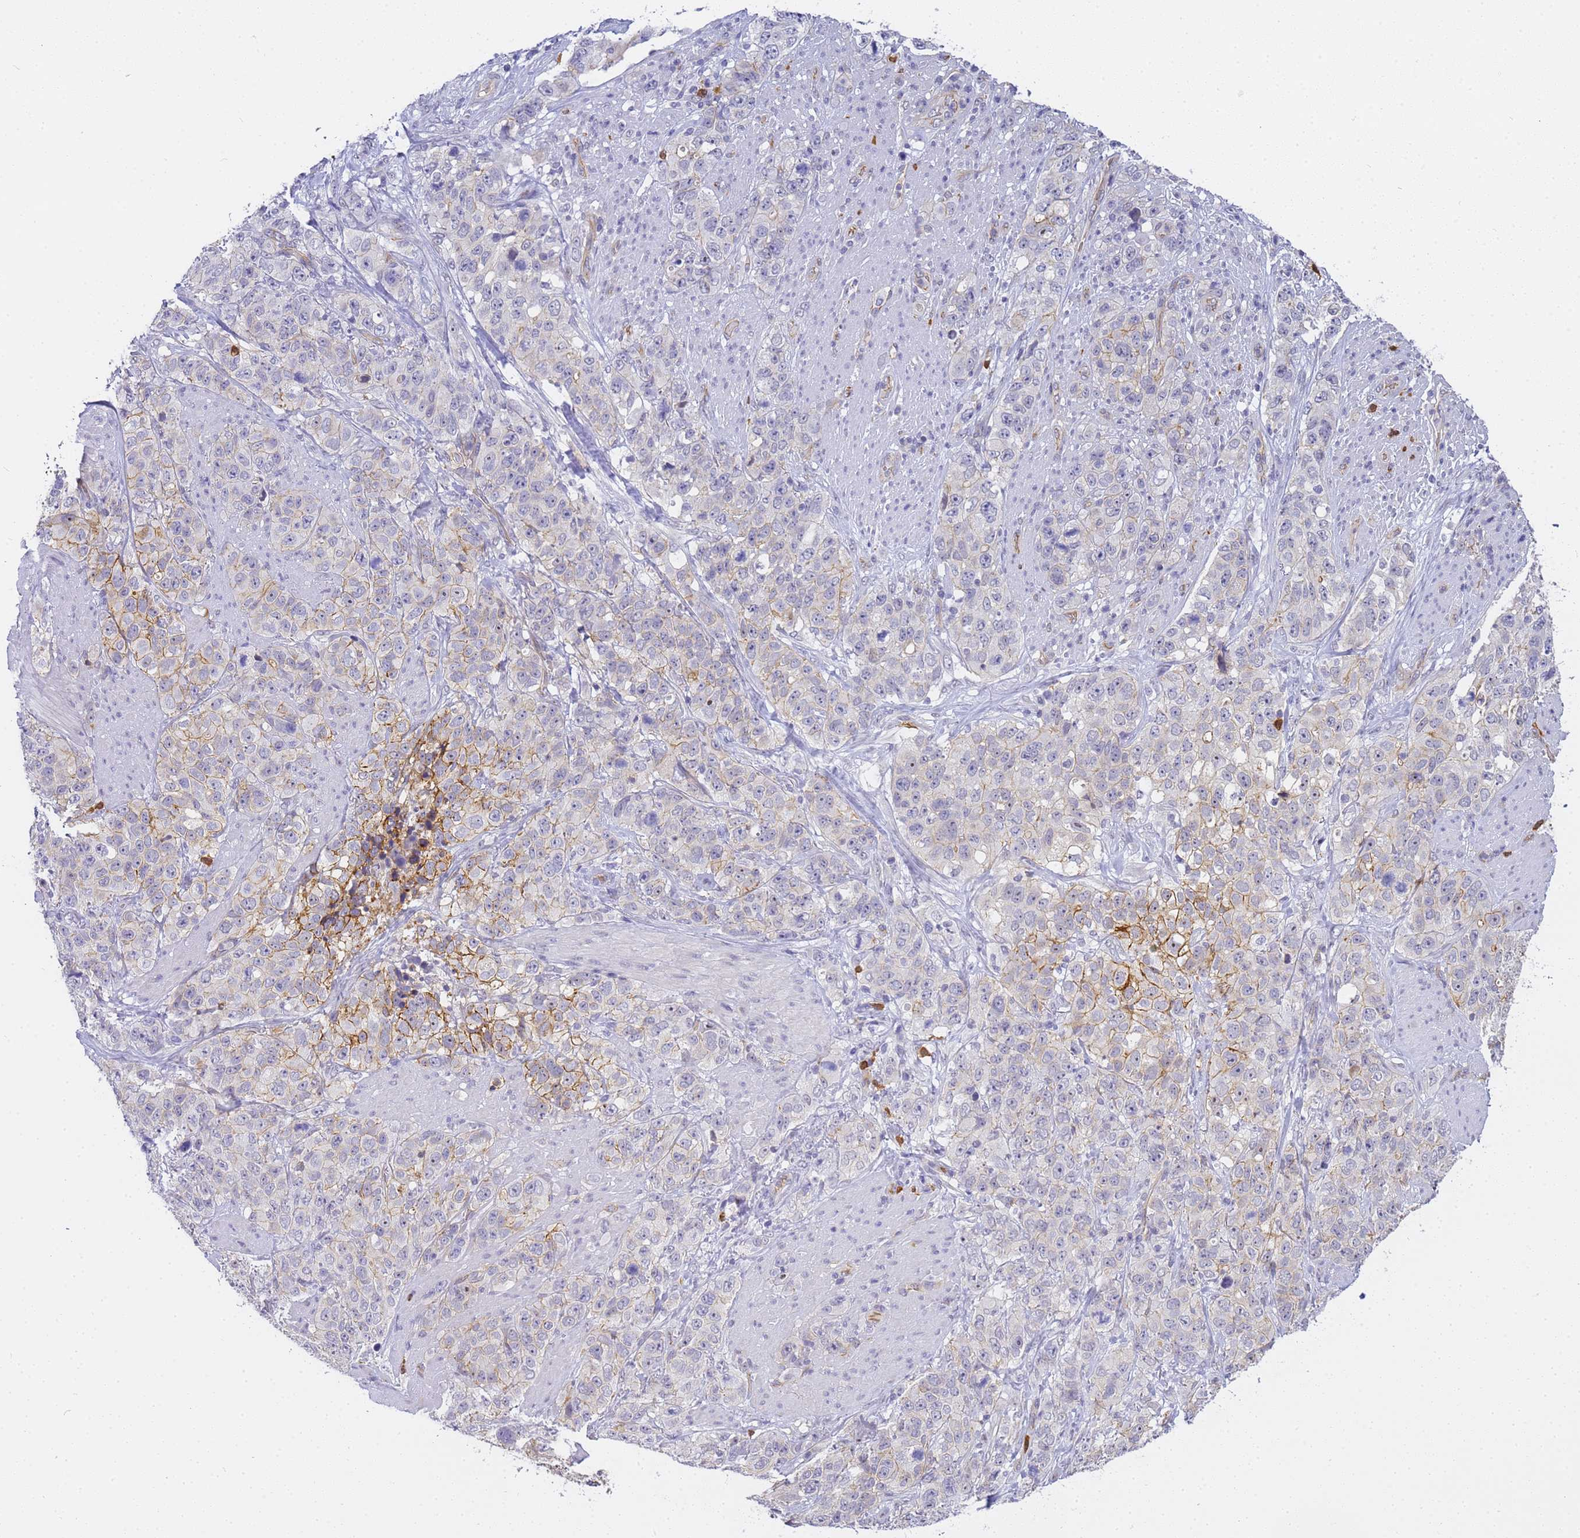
{"staining": {"intensity": "moderate", "quantity": "<25%", "location": "cytoplasmic/membranous"}, "tissue": "stomach cancer", "cell_type": "Tumor cells", "image_type": "cancer", "snomed": [{"axis": "morphology", "description": "Adenocarcinoma, NOS"}, {"axis": "topography", "description": "Stomach"}], "caption": "Protein staining exhibits moderate cytoplasmic/membranous positivity in about <25% of tumor cells in stomach cancer (adenocarcinoma).", "gene": "GON4L", "patient": {"sex": "male", "age": 48}}